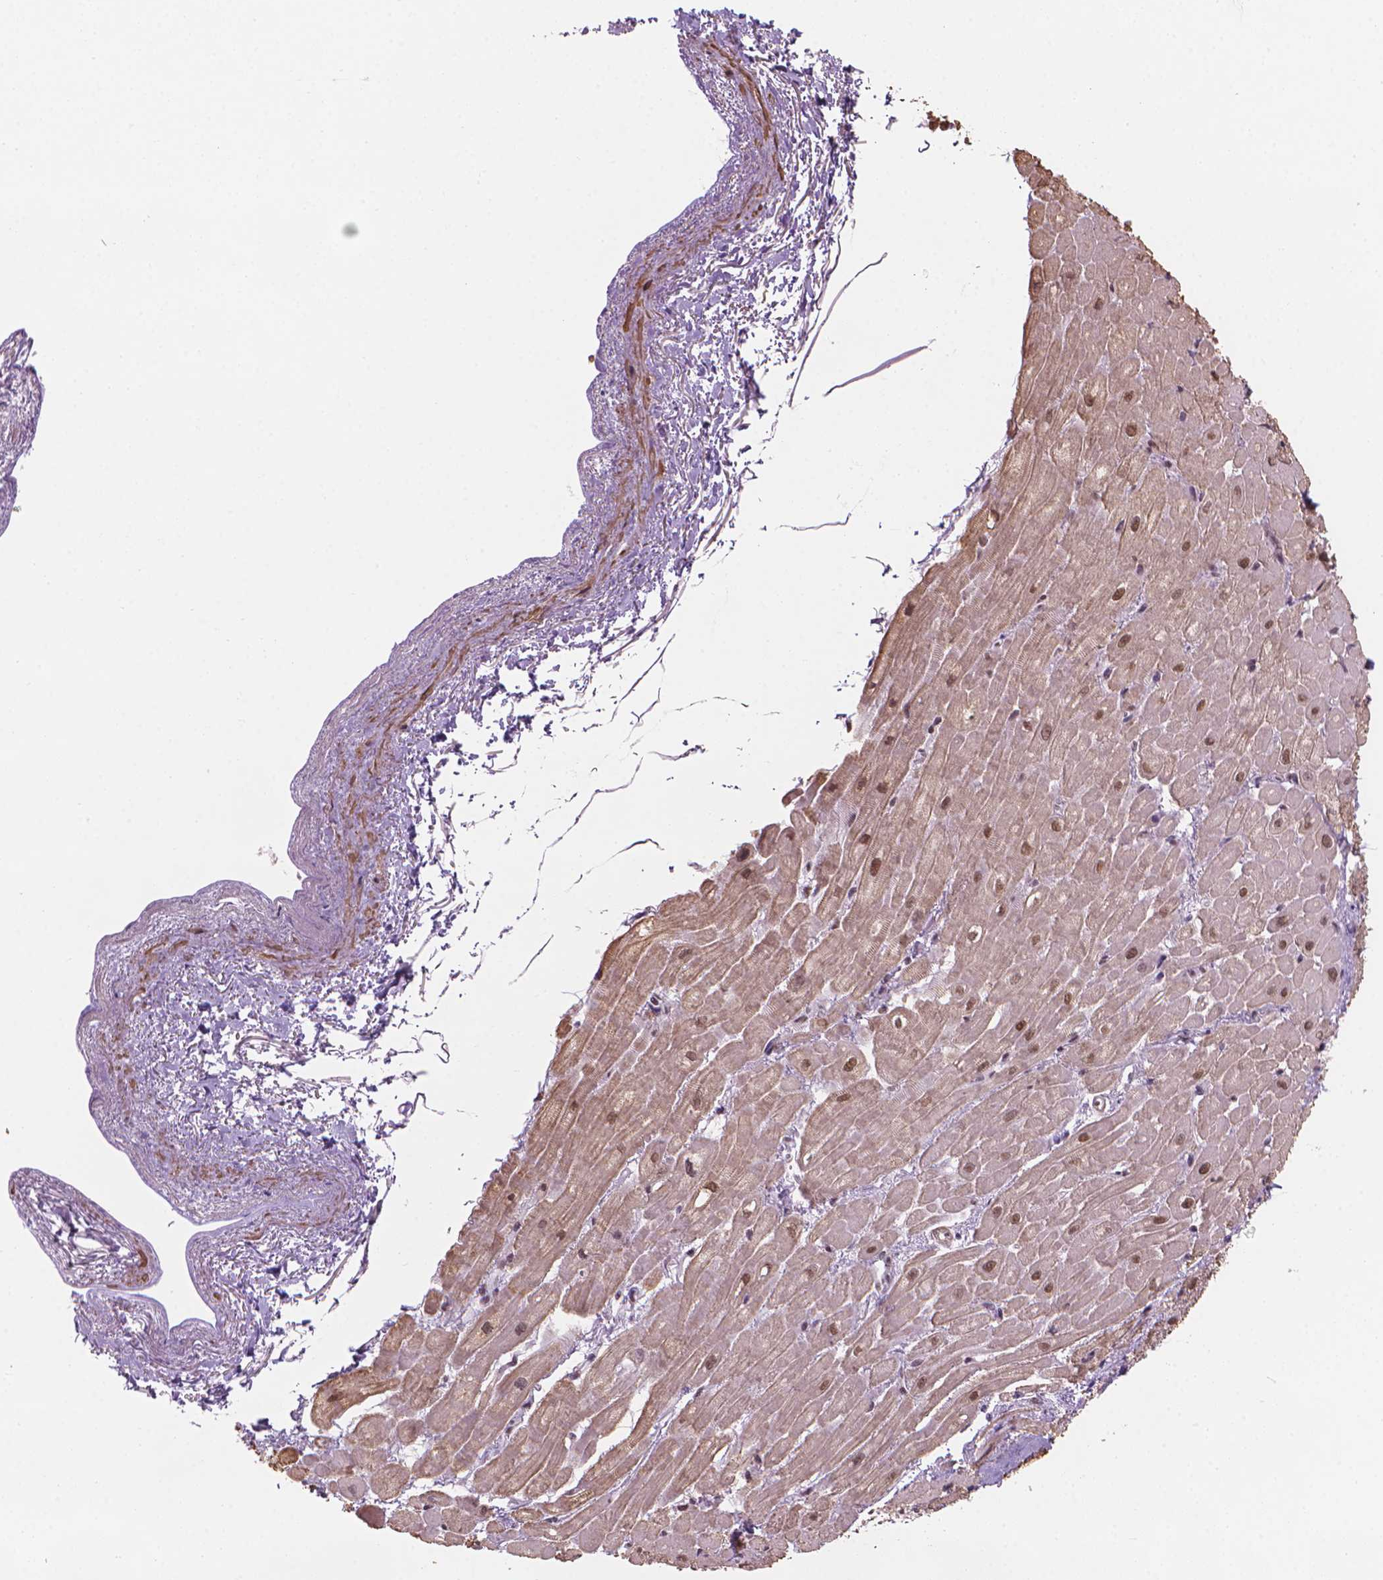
{"staining": {"intensity": "moderate", "quantity": "25%-75%", "location": "cytoplasmic/membranous,nuclear"}, "tissue": "heart muscle", "cell_type": "Cardiomyocytes", "image_type": "normal", "snomed": [{"axis": "morphology", "description": "Normal tissue, NOS"}, {"axis": "topography", "description": "Heart"}], "caption": "IHC micrograph of unremarkable heart muscle: human heart muscle stained using IHC reveals medium levels of moderate protein expression localized specifically in the cytoplasmic/membranous,nuclear of cardiomyocytes, appearing as a cytoplasmic/membranous,nuclear brown color.", "gene": "HOXD4", "patient": {"sex": "male", "age": 62}}